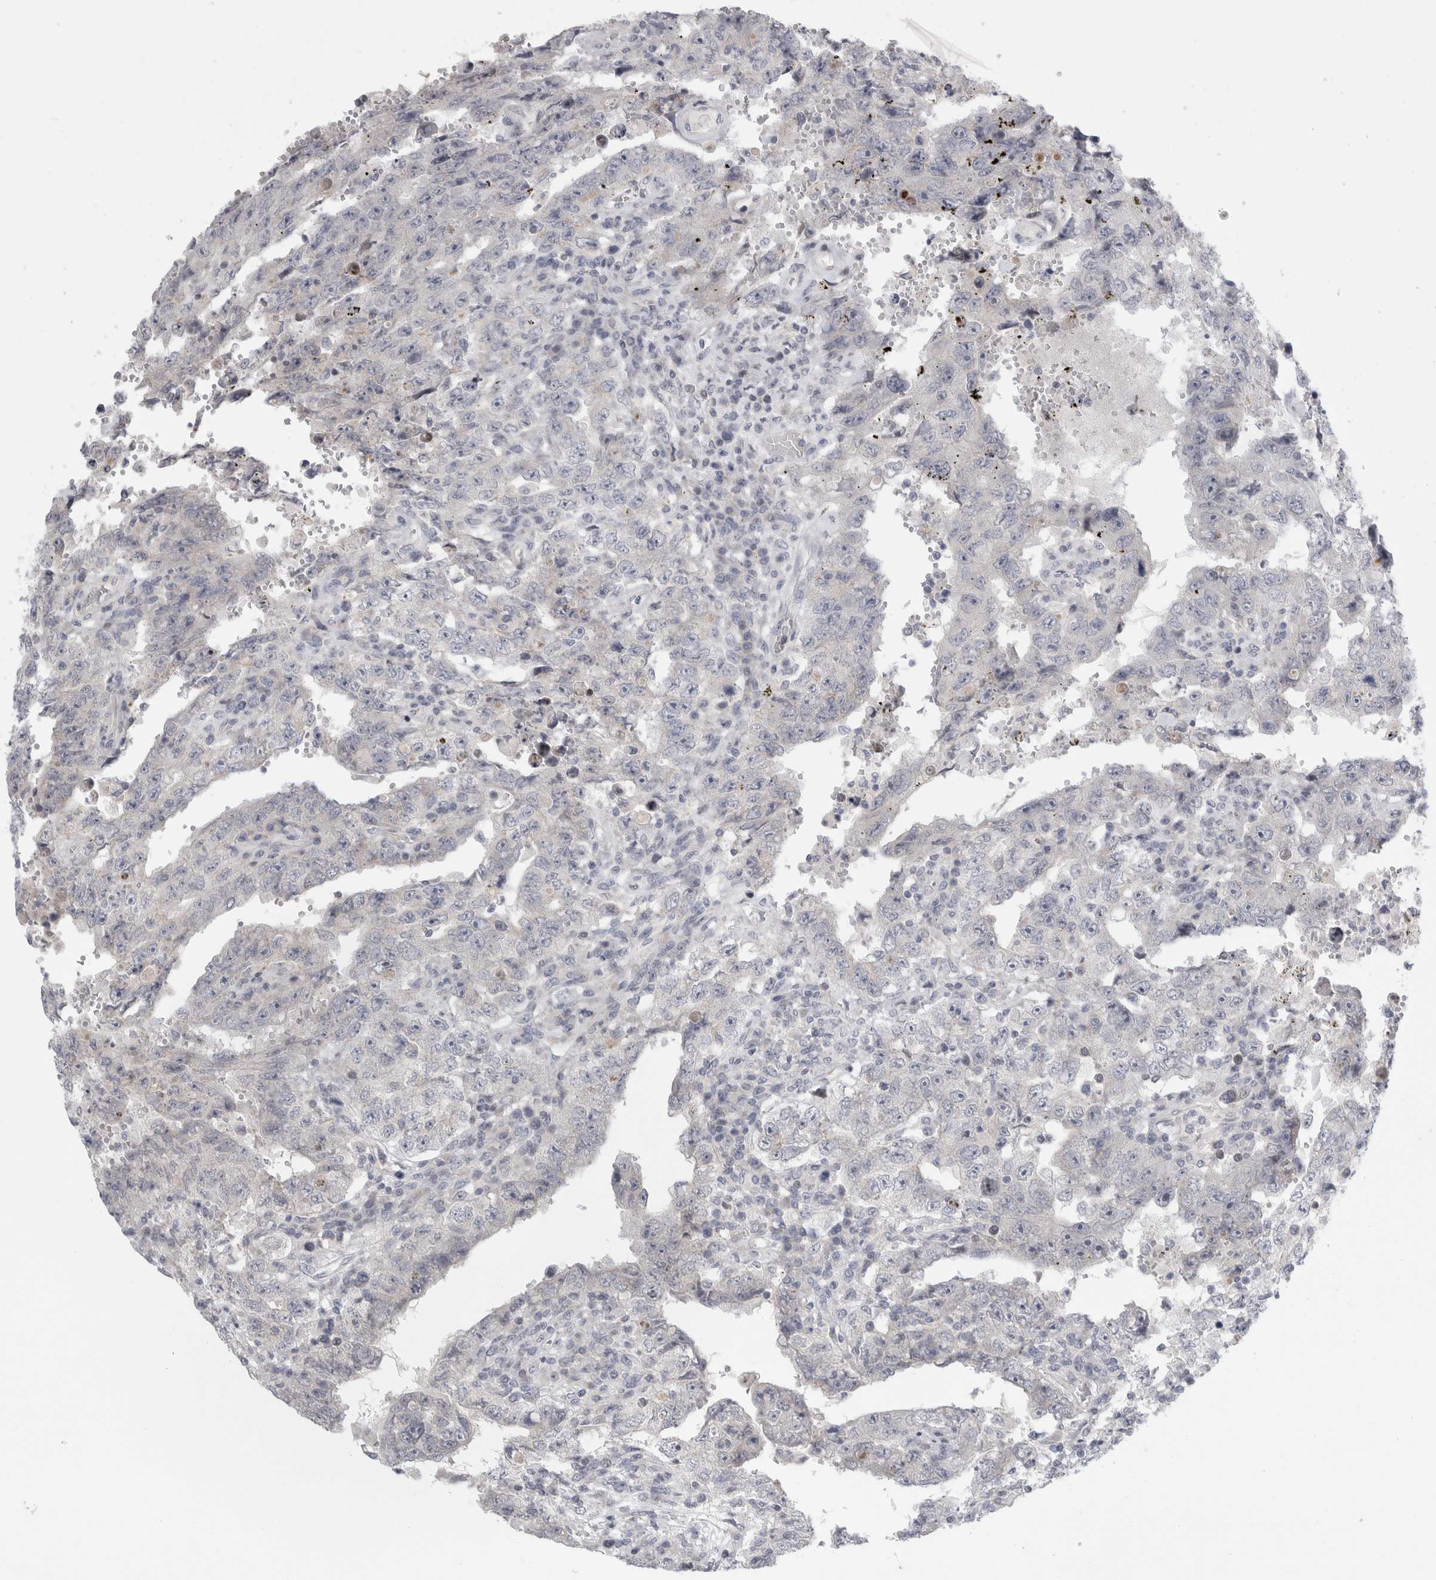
{"staining": {"intensity": "negative", "quantity": "none", "location": "none"}, "tissue": "testis cancer", "cell_type": "Tumor cells", "image_type": "cancer", "snomed": [{"axis": "morphology", "description": "Carcinoma, Embryonal, NOS"}, {"axis": "topography", "description": "Testis"}], "caption": "Immunohistochemistry (IHC) image of neoplastic tissue: human testis embryonal carcinoma stained with DAB (3,3'-diaminobenzidine) exhibits no significant protein positivity in tumor cells.", "gene": "UTP25", "patient": {"sex": "male", "age": 26}}